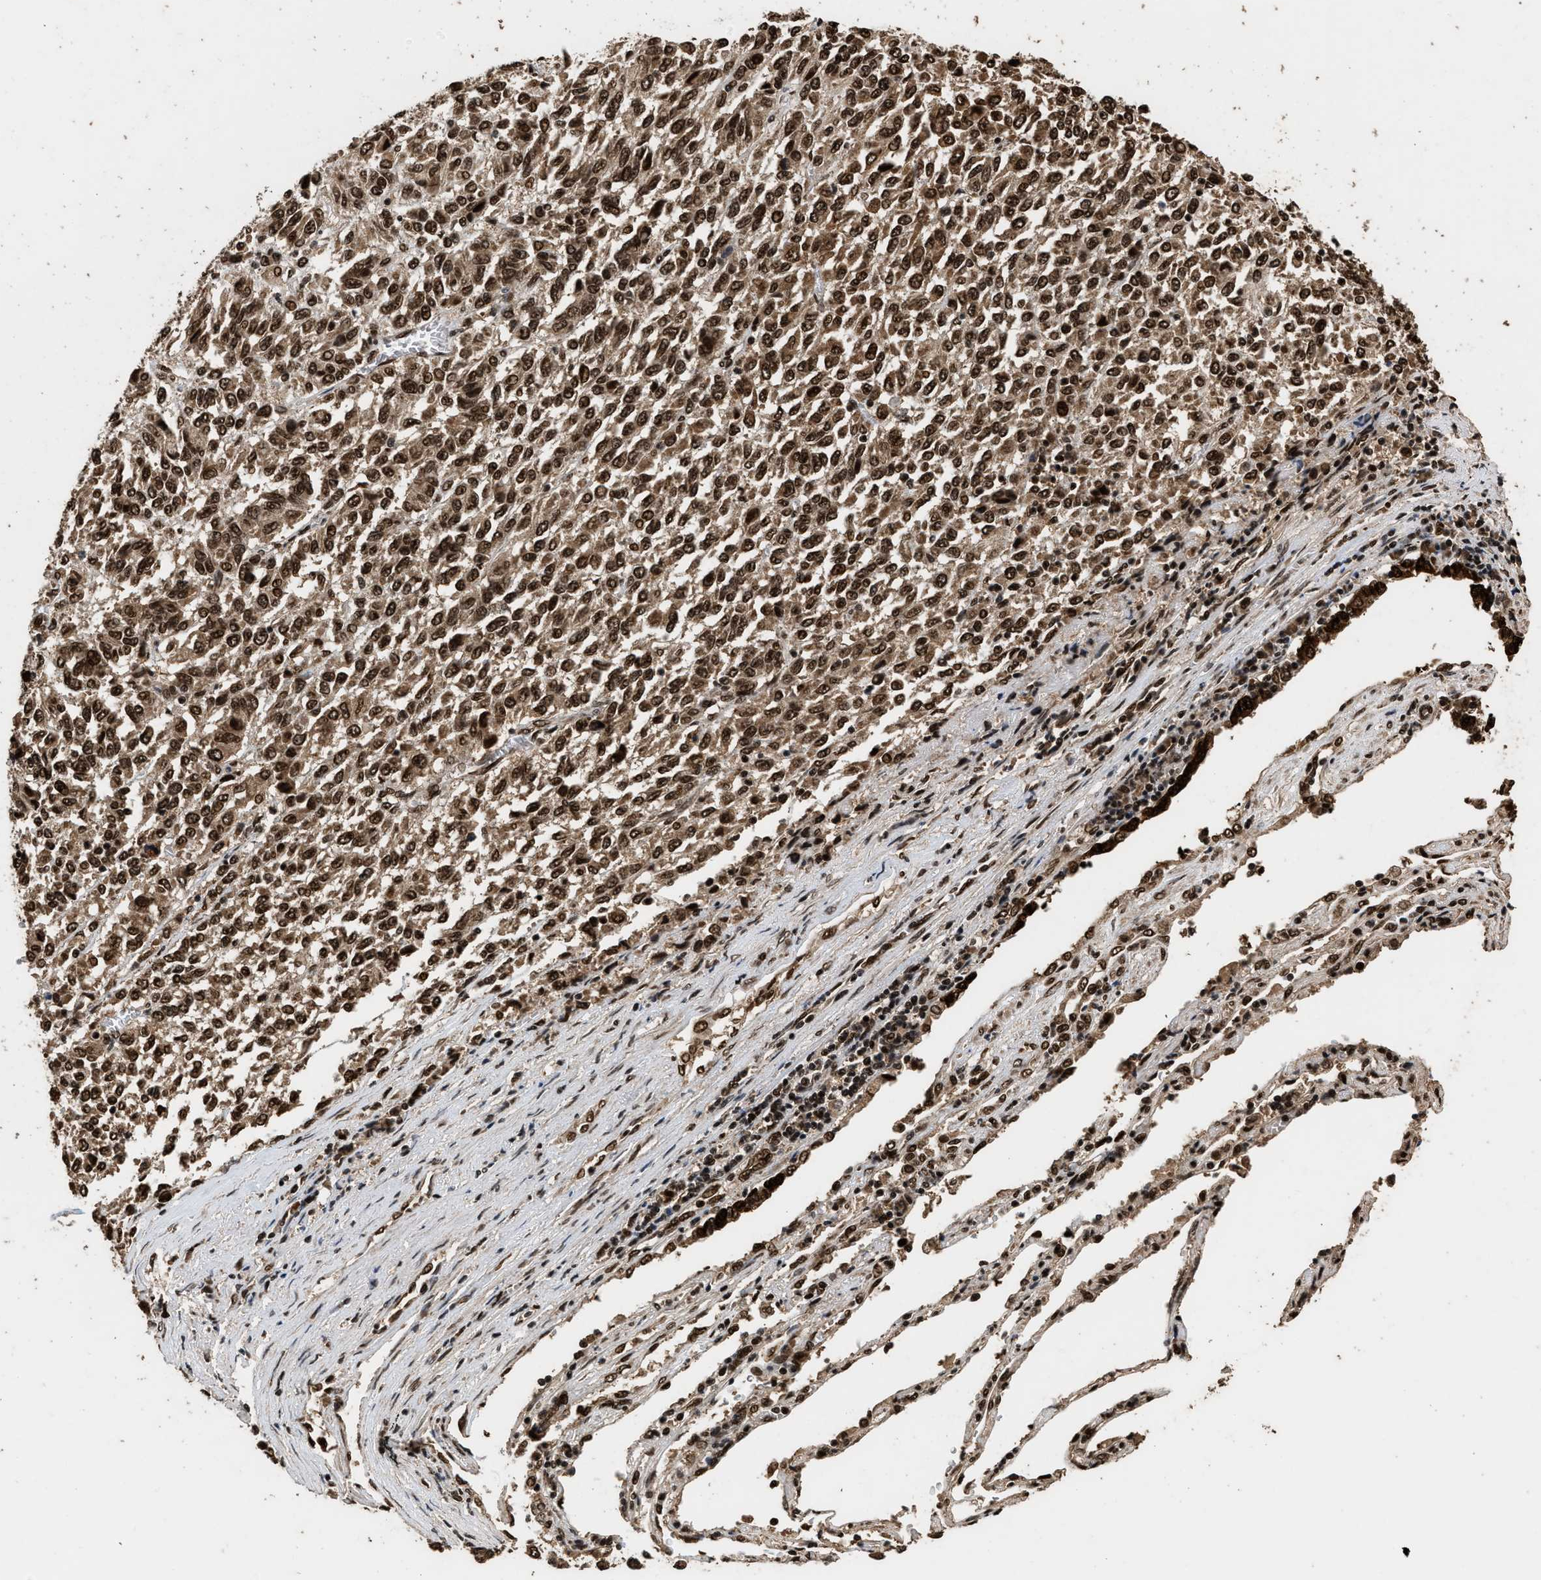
{"staining": {"intensity": "strong", "quantity": ">75%", "location": "nuclear"}, "tissue": "melanoma", "cell_type": "Tumor cells", "image_type": "cancer", "snomed": [{"axis": "morphology", "description": "Malignant melanoma, Metastatic site"}, {"axis": "topography", "description": "Lung"}], "caption": "Protein staining of melanoma tissue exhibits strong nuclear expression in approximately >75% of tumor cells.", "gene": "PPP4R3B", "patient": {"sex": "male", "age": 64}}